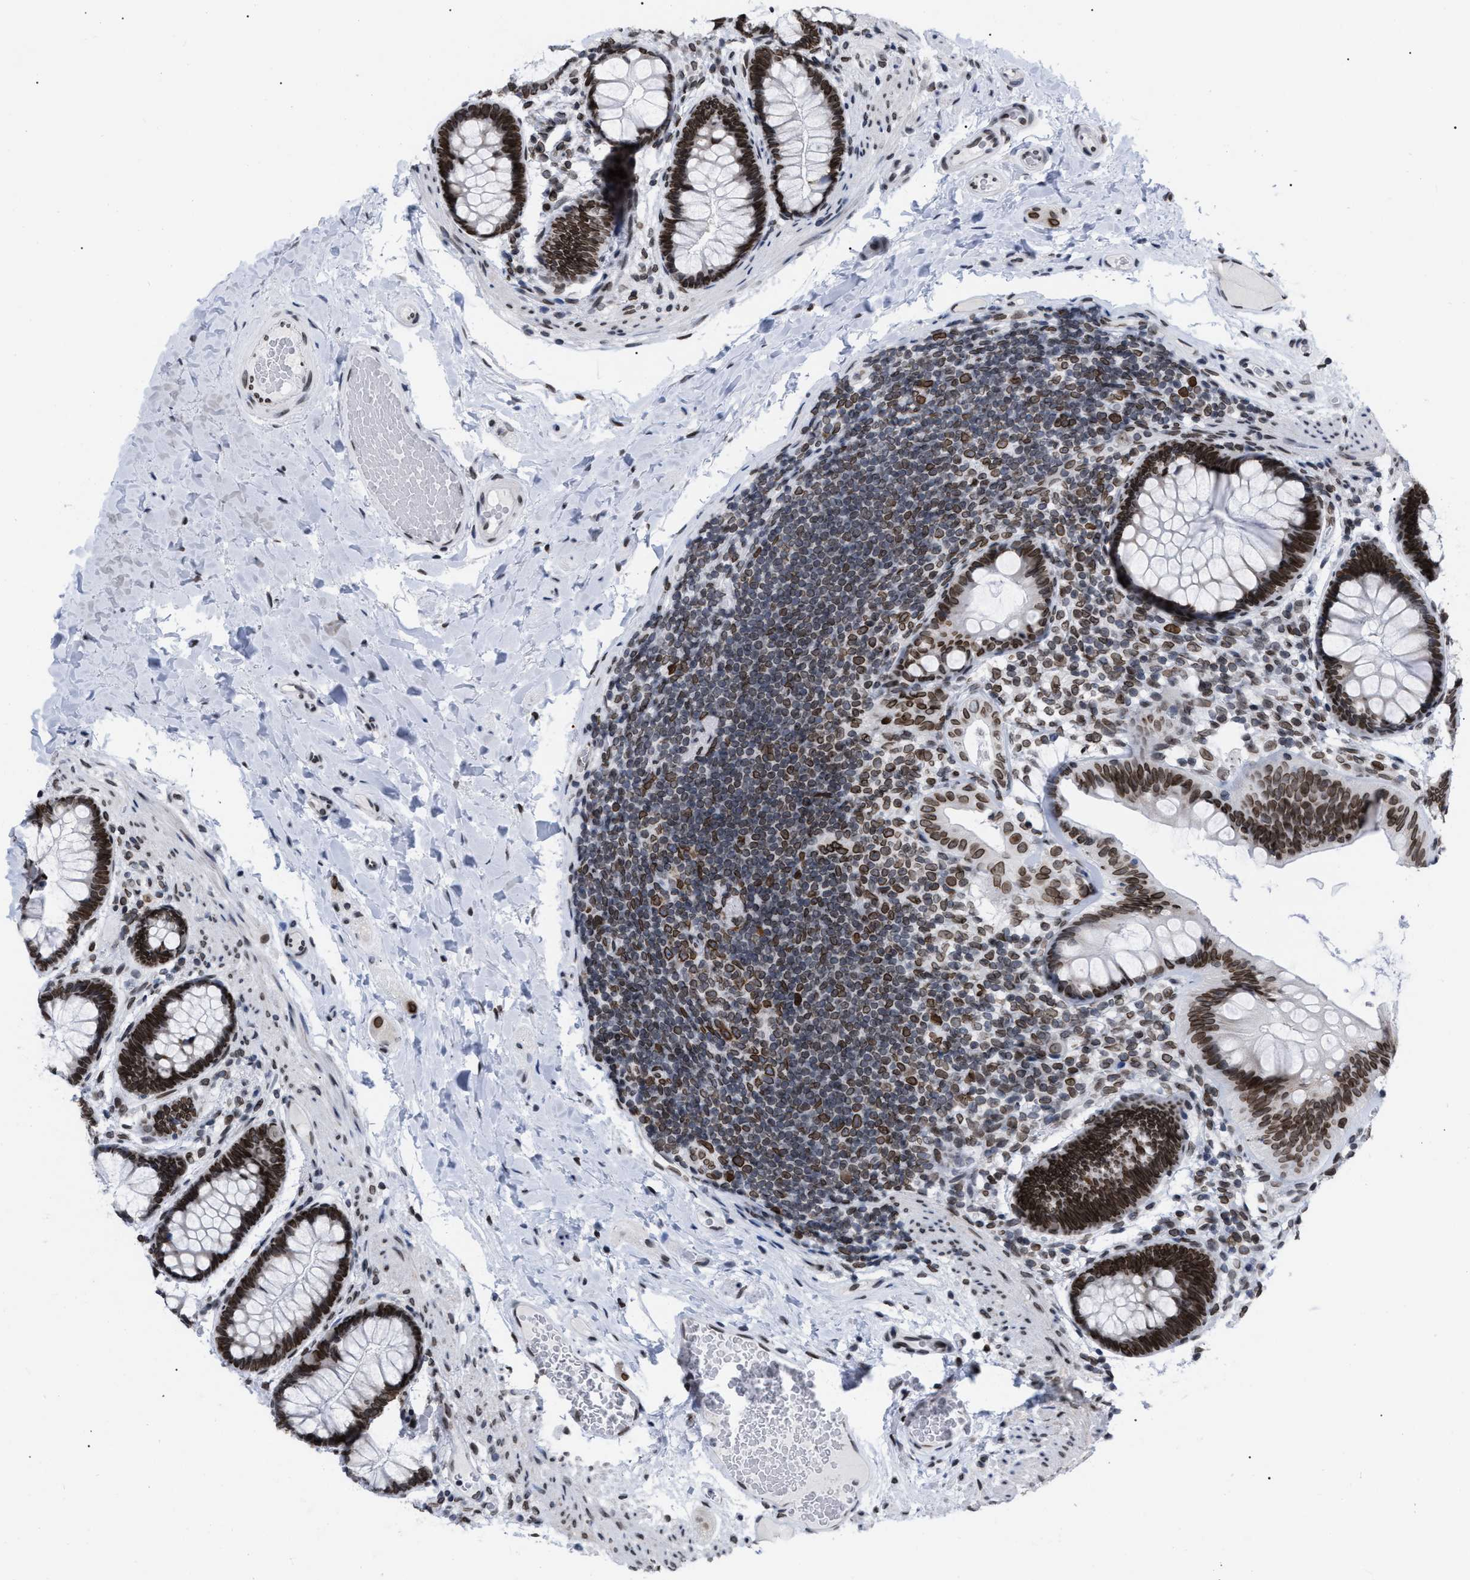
{"staining": {"intensity": "strong", "quantity": ">75%", "location": "nuclear"}, "tissue": "colon", "cell_type": "Endothelial cells", "image_type": "normal", "snomed": [{"axis": "morphology", "description": "Normal tissue, NOS"}, {"axis": "topography", "description": "Colon"}], "caption": "An image showing strong nuclear expression in about >75% of endothelial cells in benign colon, as visualized by brown immunohistochemical staining.", "gene": "TPR", "patient": {"sex": "female", "age": 56}}